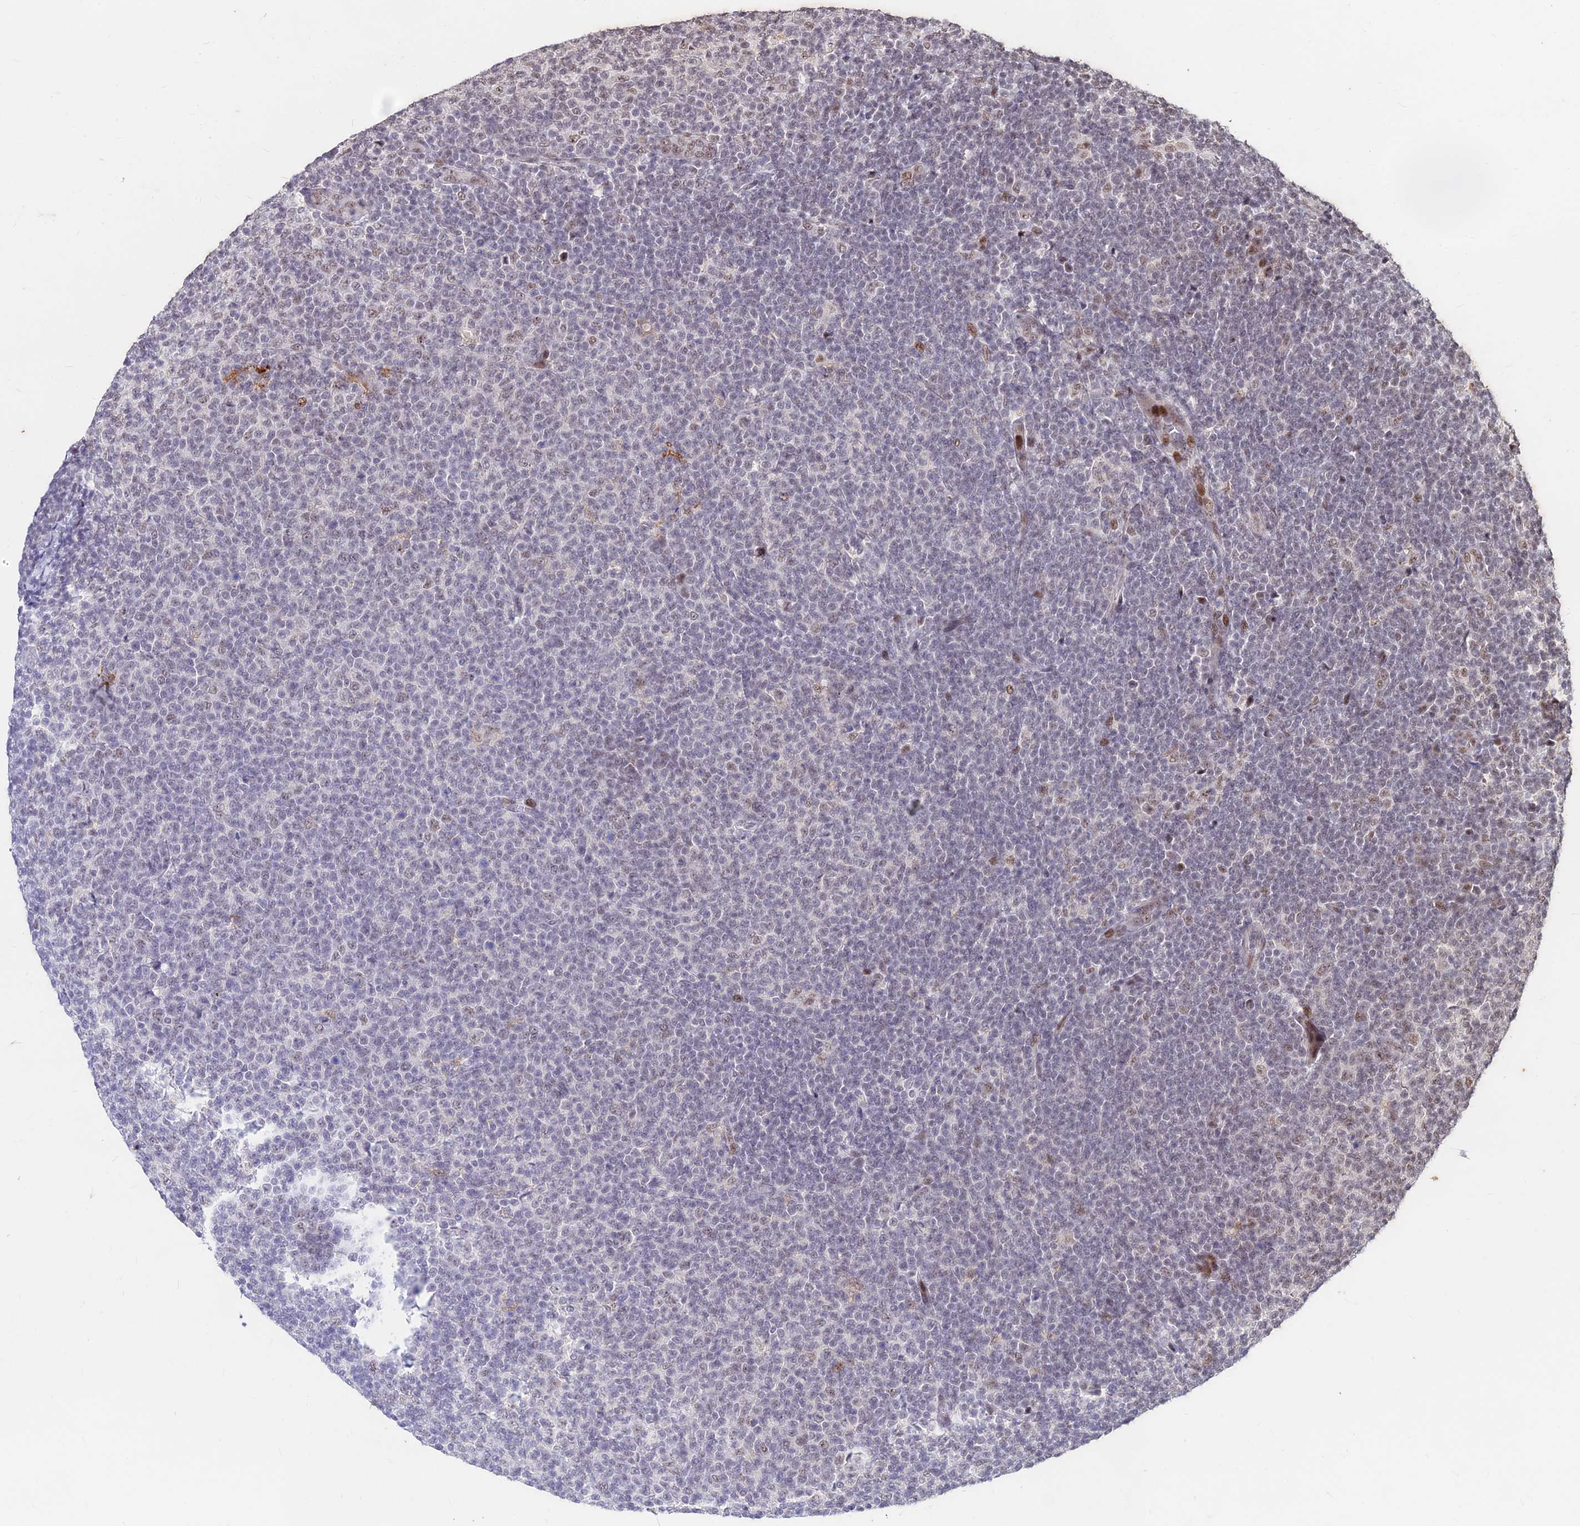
{"staining": {"intensity": "weak", "quantity": "<25%", "location": "nuclear"}, "tissue": "lymphoma", "cell_type": "Tumor cells", "image_type": "cancer", "snomed": [{"axis": "morphology", "description": "Malignant lymphoma, non-Hodgkin's type, Low grade"}, {"axis": "topography", "description": "Lymph node"}], "caption": "Tumor cells are negative for brown protein staining in malignant lymphoma, non-Hodgkin's type (low-grade).", "gene": "ZBED4", "patient": {"sex": "male", "age": 66}}